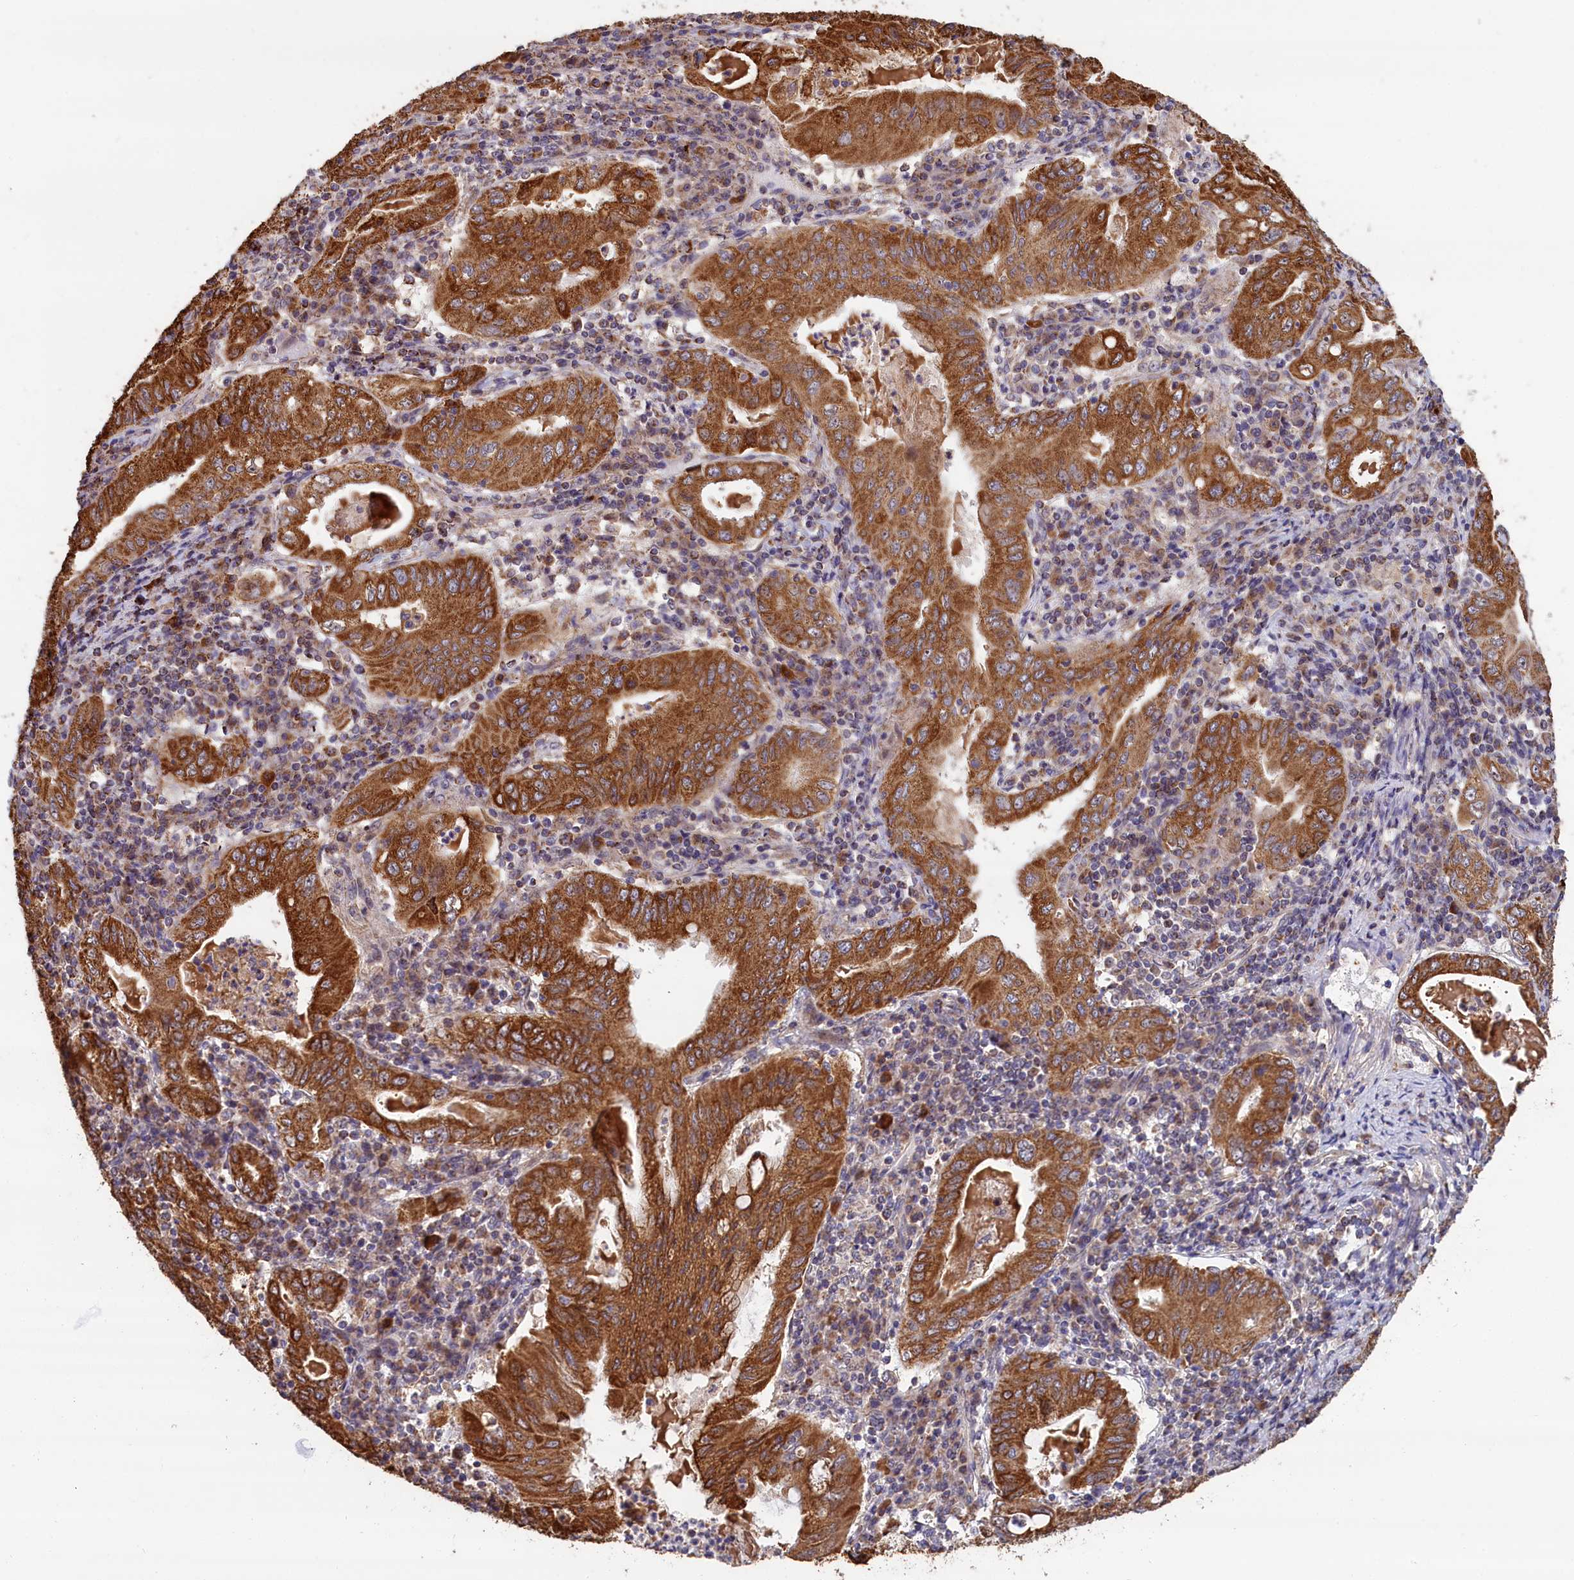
{"staining": {"intensity": "strong", "quantity": ">75%", "location": "cytoplasmic/membranous"}, "tissue": "stomach cancer", "cell_type": "Tumor cells", "image_type": "cancer", "snomed": [{"axis": "morphology", "description": "Normal tissue, NOS"}, {"axis": "morphology", "description": "Adenocarcinoma, NOS"}, {"axis": "topography", "description": "Esophagus"}, {"axis": "topography", "description": "Stomach, upper"}, {"axis": "topography", "description": "Peripheral nerve tissue"}], "caption": "Strong cytoplasmic/membranous protein positivity is present in about >75% of tumor cells in stomach cancer.", "gene": "ZNF816", "patient": {"sex": "male", "age": 62}}